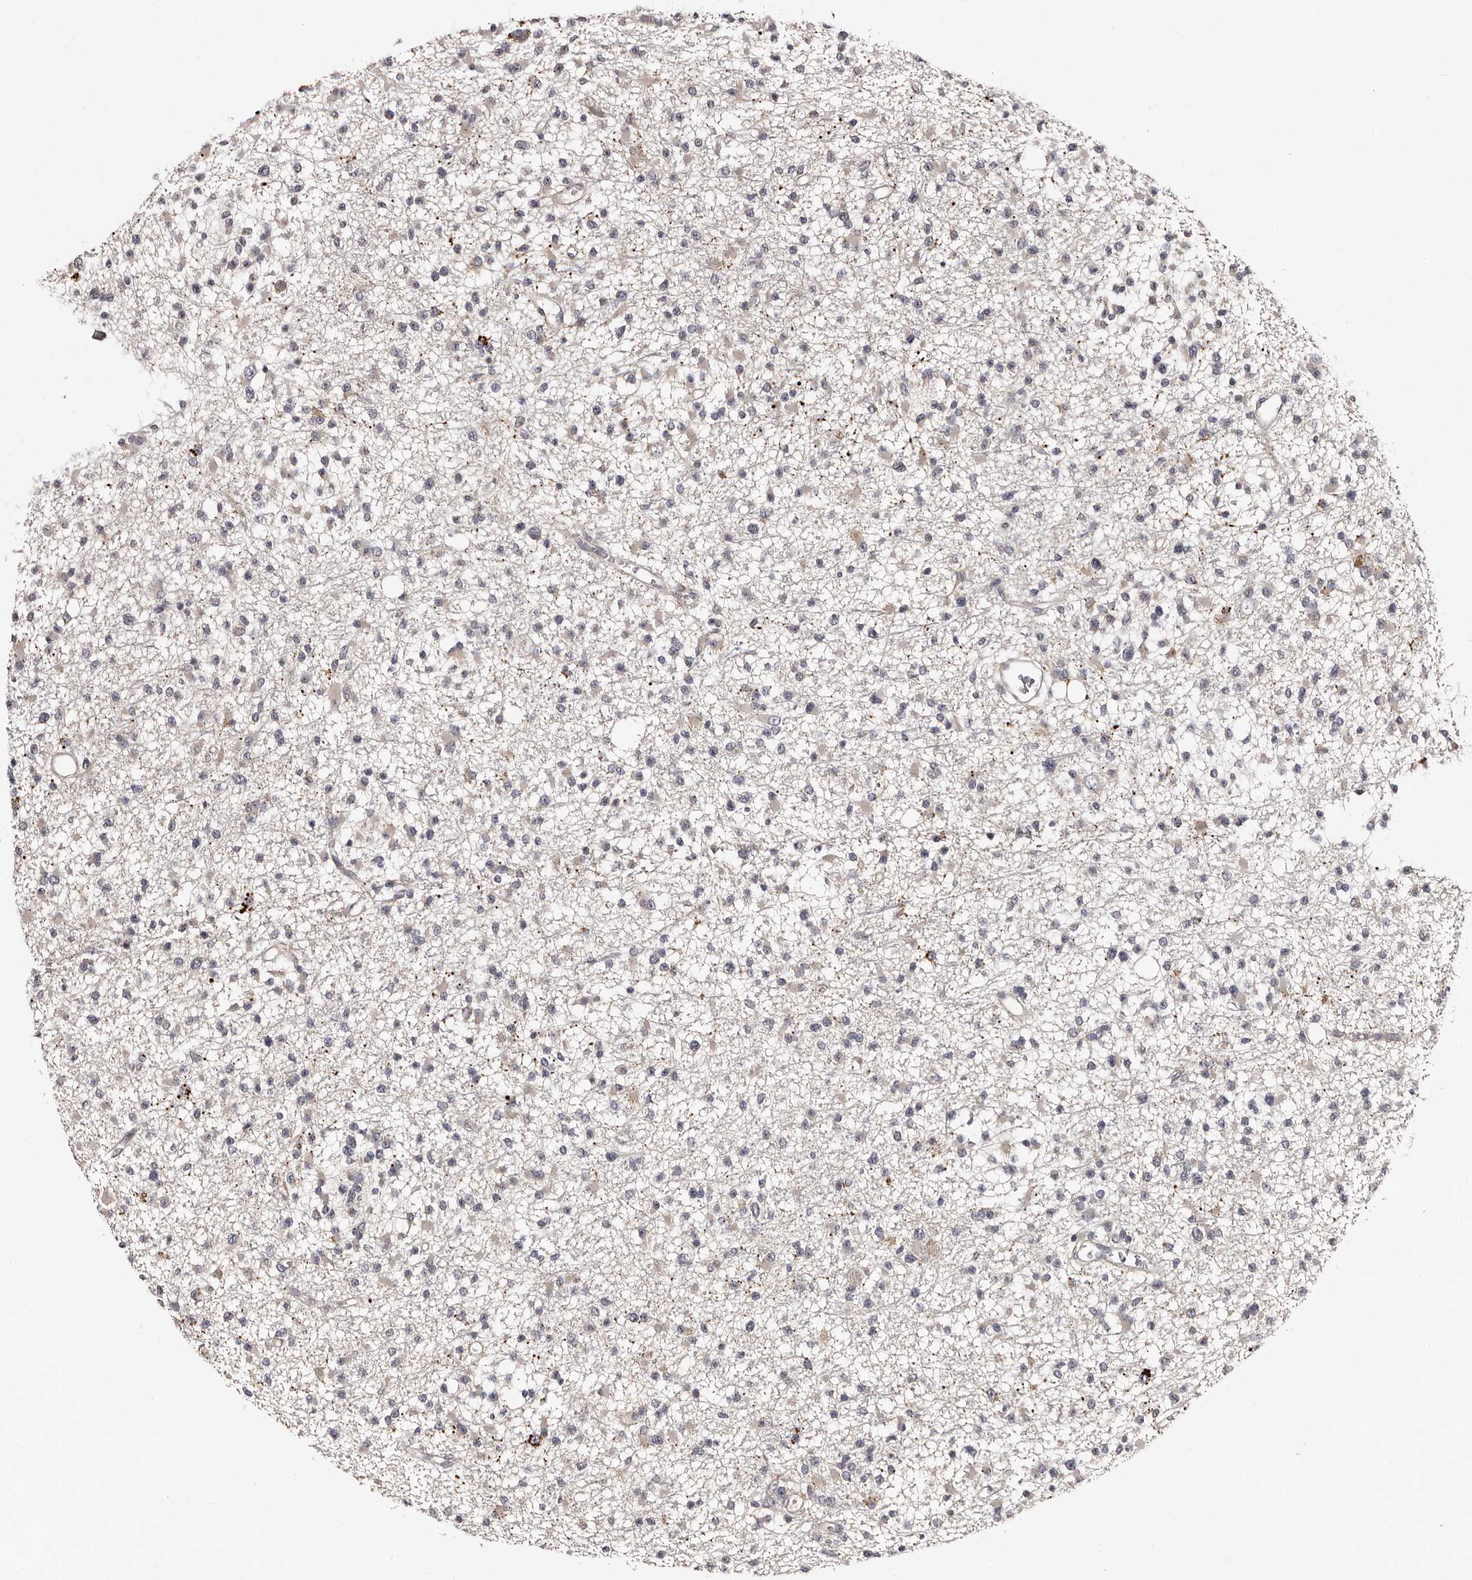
{"staining": {"intensity": "negative", "quantity": "none", "location": "none"}, "tissue": "glioma", "cell_type": "Tumor cells", "image_type": "cancer", "snomed": [{"axis": "morphology", "description": "Glioma, malignant, Low grade"}, {"axis": "topography", "description": "Brain"}], "caption": "The immunohistochemistry (IHC) photomicrograph has no significant staining in tumor cells of glioma tissue. The staining is performed using DAB (3,3'-diaminobenzidine) brown chromogen with nuclei counter-stained in using hematoxylin.", "gene": "DNPH1", "patient": {"sex": "female", "age": 22}}